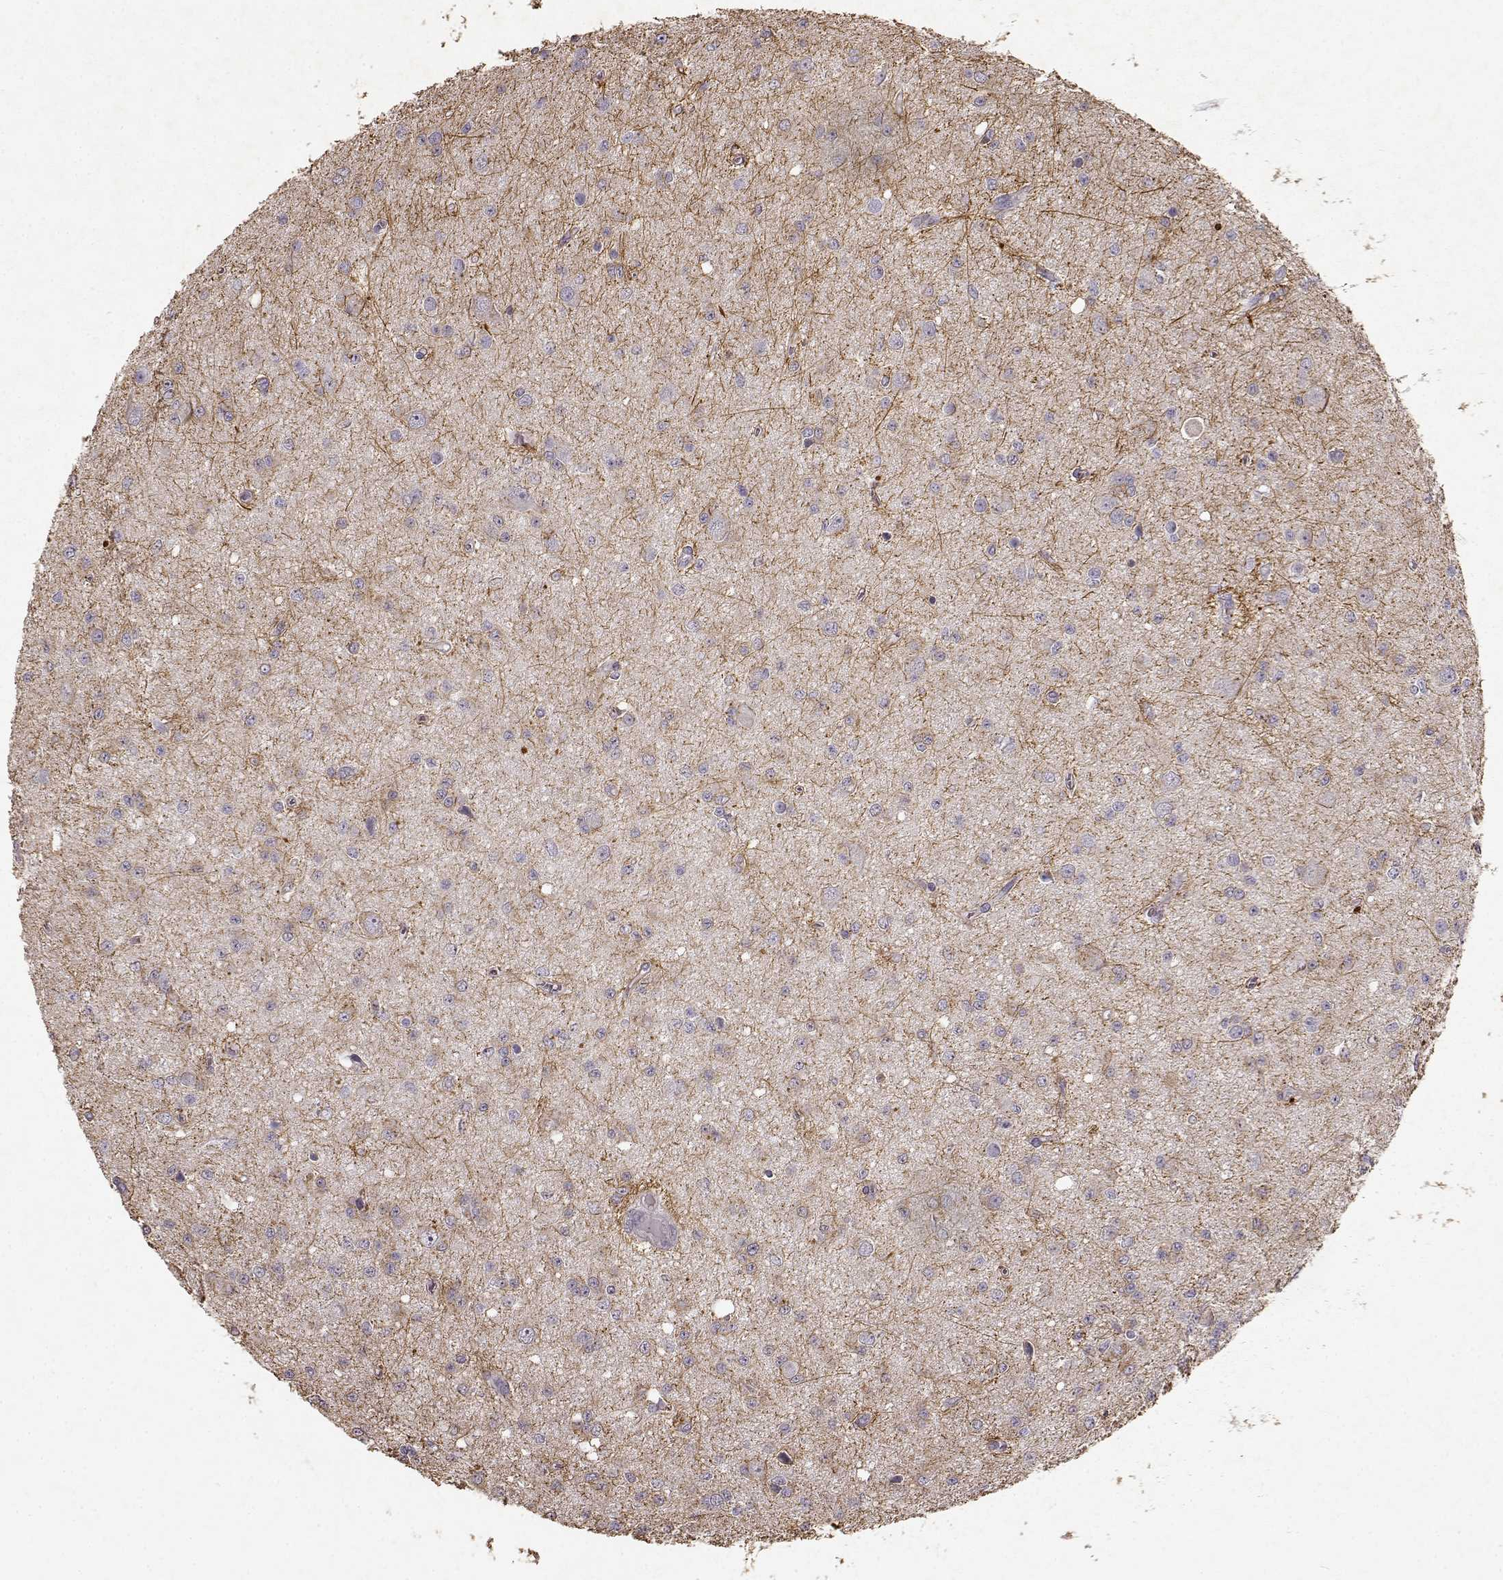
{"staining": {"intensity": "negative", "quantity": "none", "location": "none"}, "tissue": "glioma", "cell_type": "Tumor cells", "image_type": "cancer", "snomed": [{"axis": "morphology", "description": "Glioma, malignant, Low grade"}, {"axis": "topography", "description": "Brain"}], "caption": "A micrograph of glioma stained for a protein demonstrates no brown staining in tumor cells.", "gene": "ERBB3", "patient": {"sex": "female", "age": 45}}